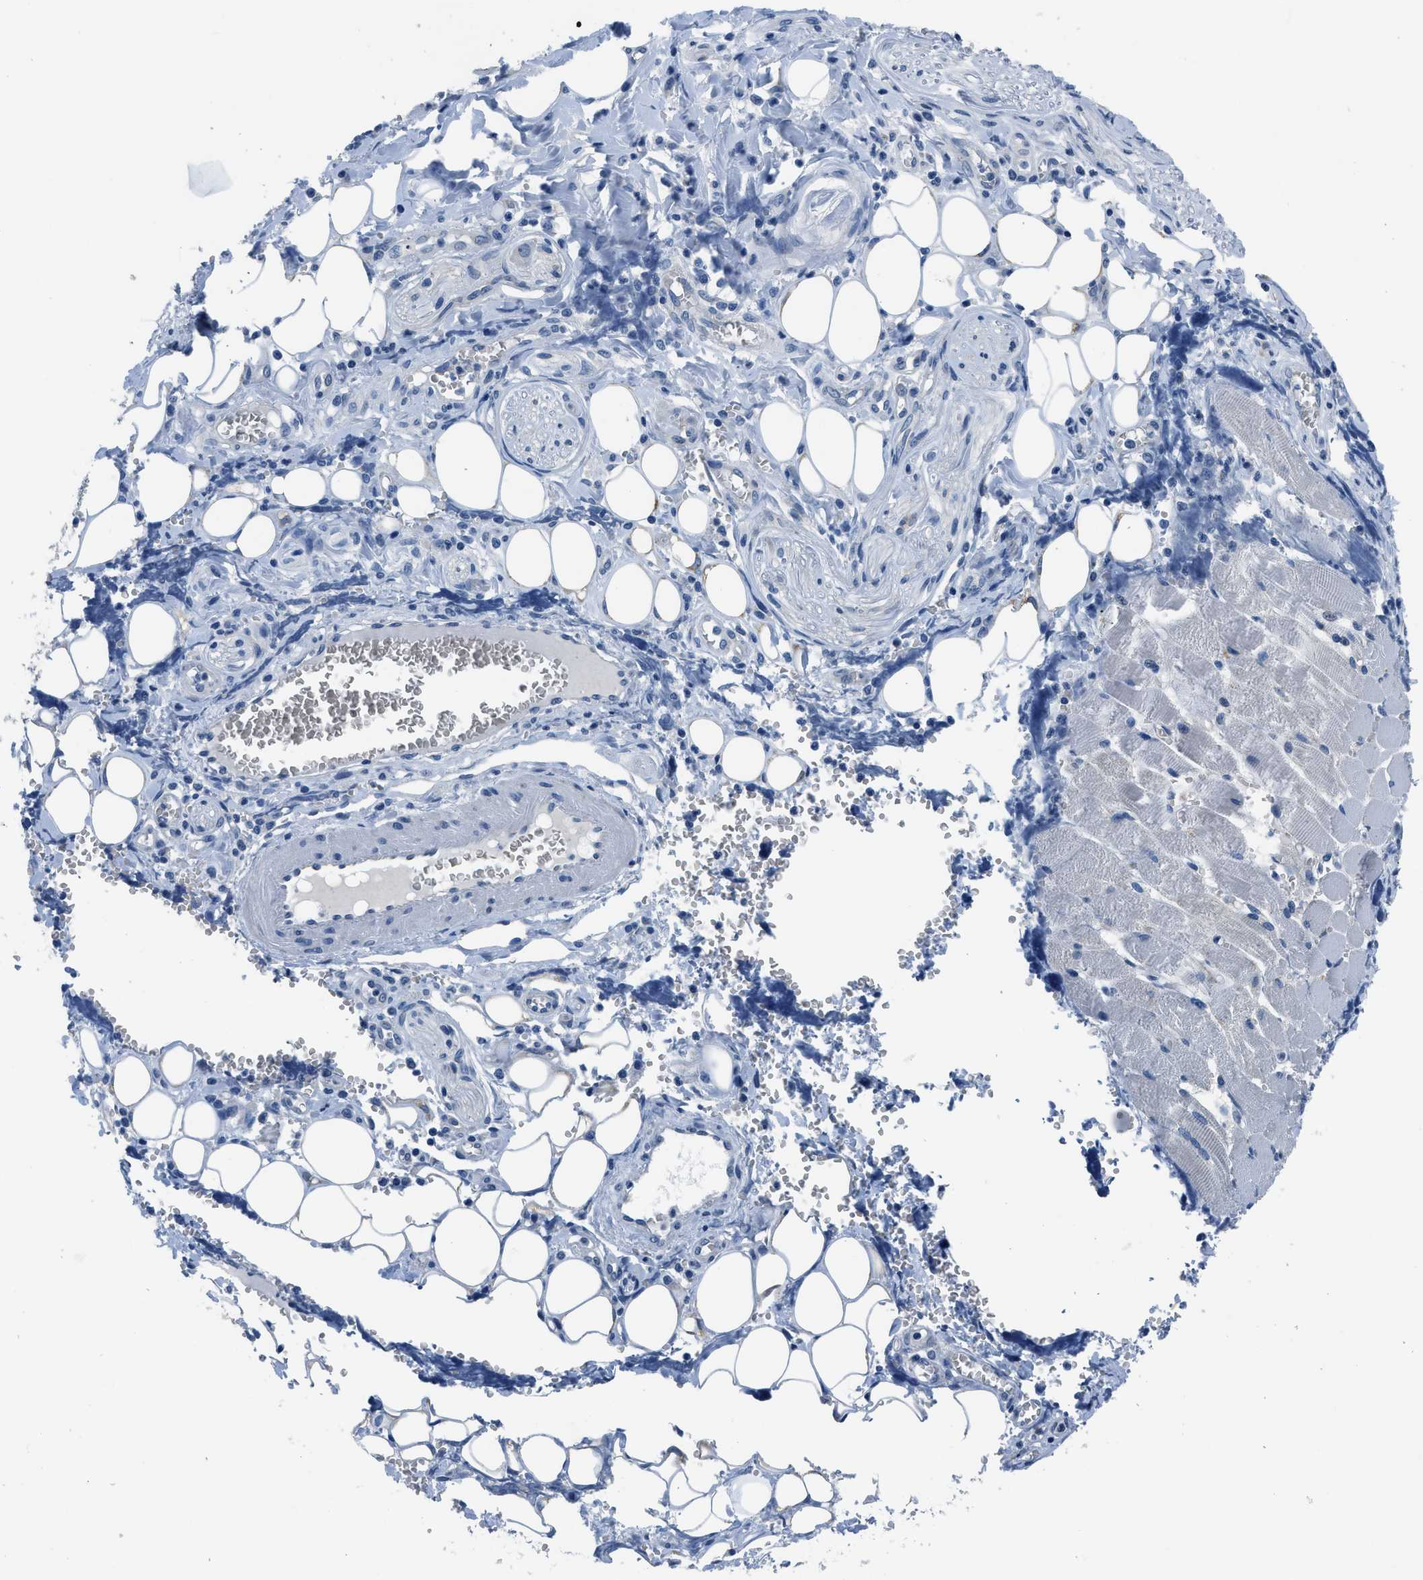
{"staining": {"intensity": "negative", "quantity": "none", "location": "none"}, "tissue": "adipose tissue", "cell_type": "Adipocytes", "image_type": "normal", "snomed": [{"axis": "morphology", "description": "Squamous cell carcinoma, NOS"}, {"axis": "topography", "description": "Oral tissue"}, {"axis": "topography", "description": "Head-Neck"}], "caption": "This is a photomicrograph of immunohistochemistry (IHC) staining of benign adipose tissue, which shows no positivity in adipocytes.", "gene": "GJA3", "patient": {"sex": "female", "age": 50}}